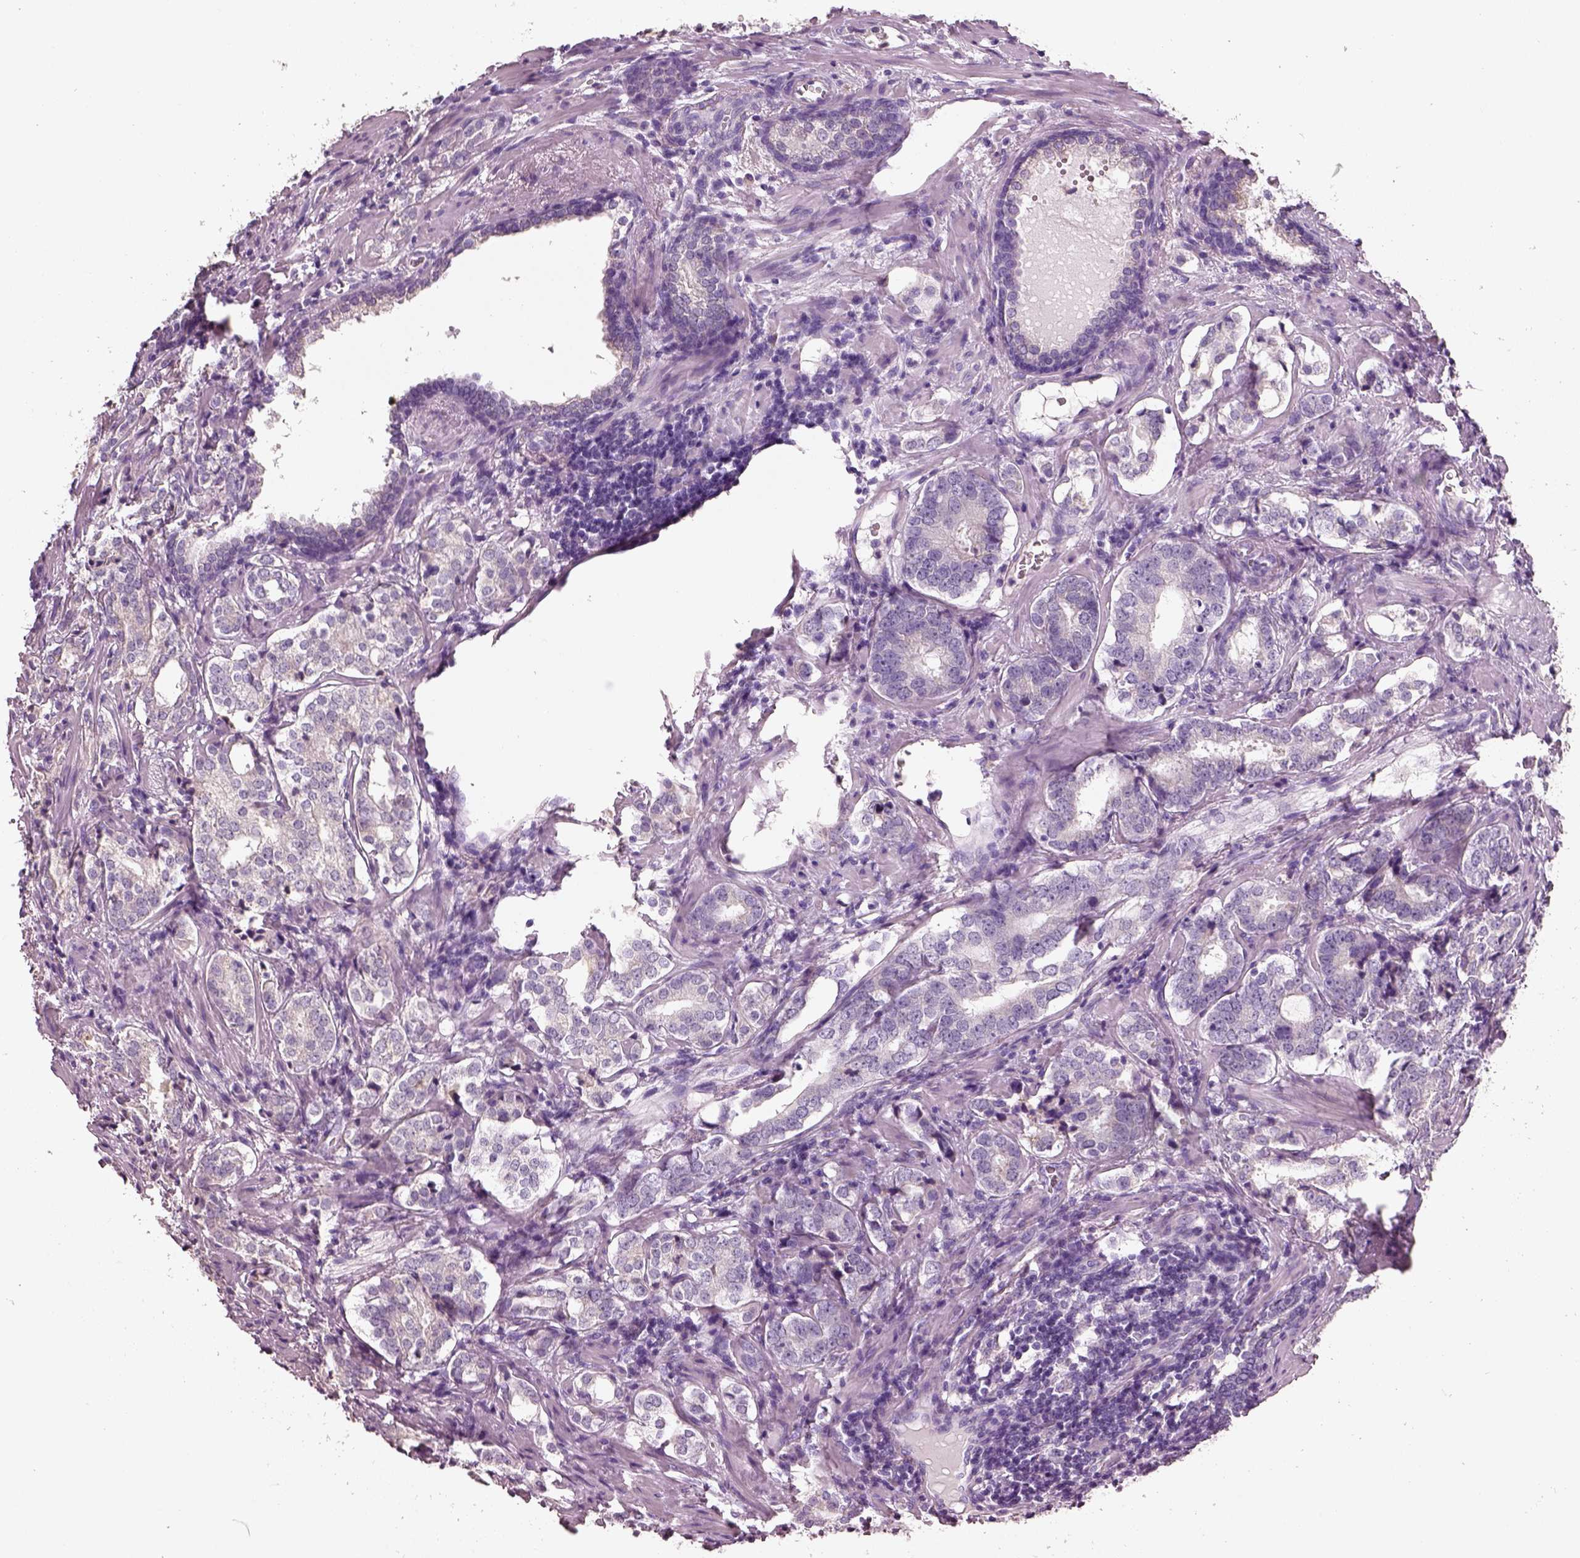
{"staining": {"intensity": "negative", "quantity": "none", "location": "none"}, "tissue": "prostate cancer", "cell_type": "Tumor cells", "image_type": "cancer", "snomed": [{"axis": "morphology", "description": "Adenocarcinoma, NOS"}, {"axis": "topography", "description": "Prostate and seminal vesicle, NOS"}], "caption": "This is a micrograph of IHC staining of prostate cancer (adenocarcinoma), which shows no staining in tumor cells.", "gene": "PNOC", "patient": {"sex": "male", "age": 63}}